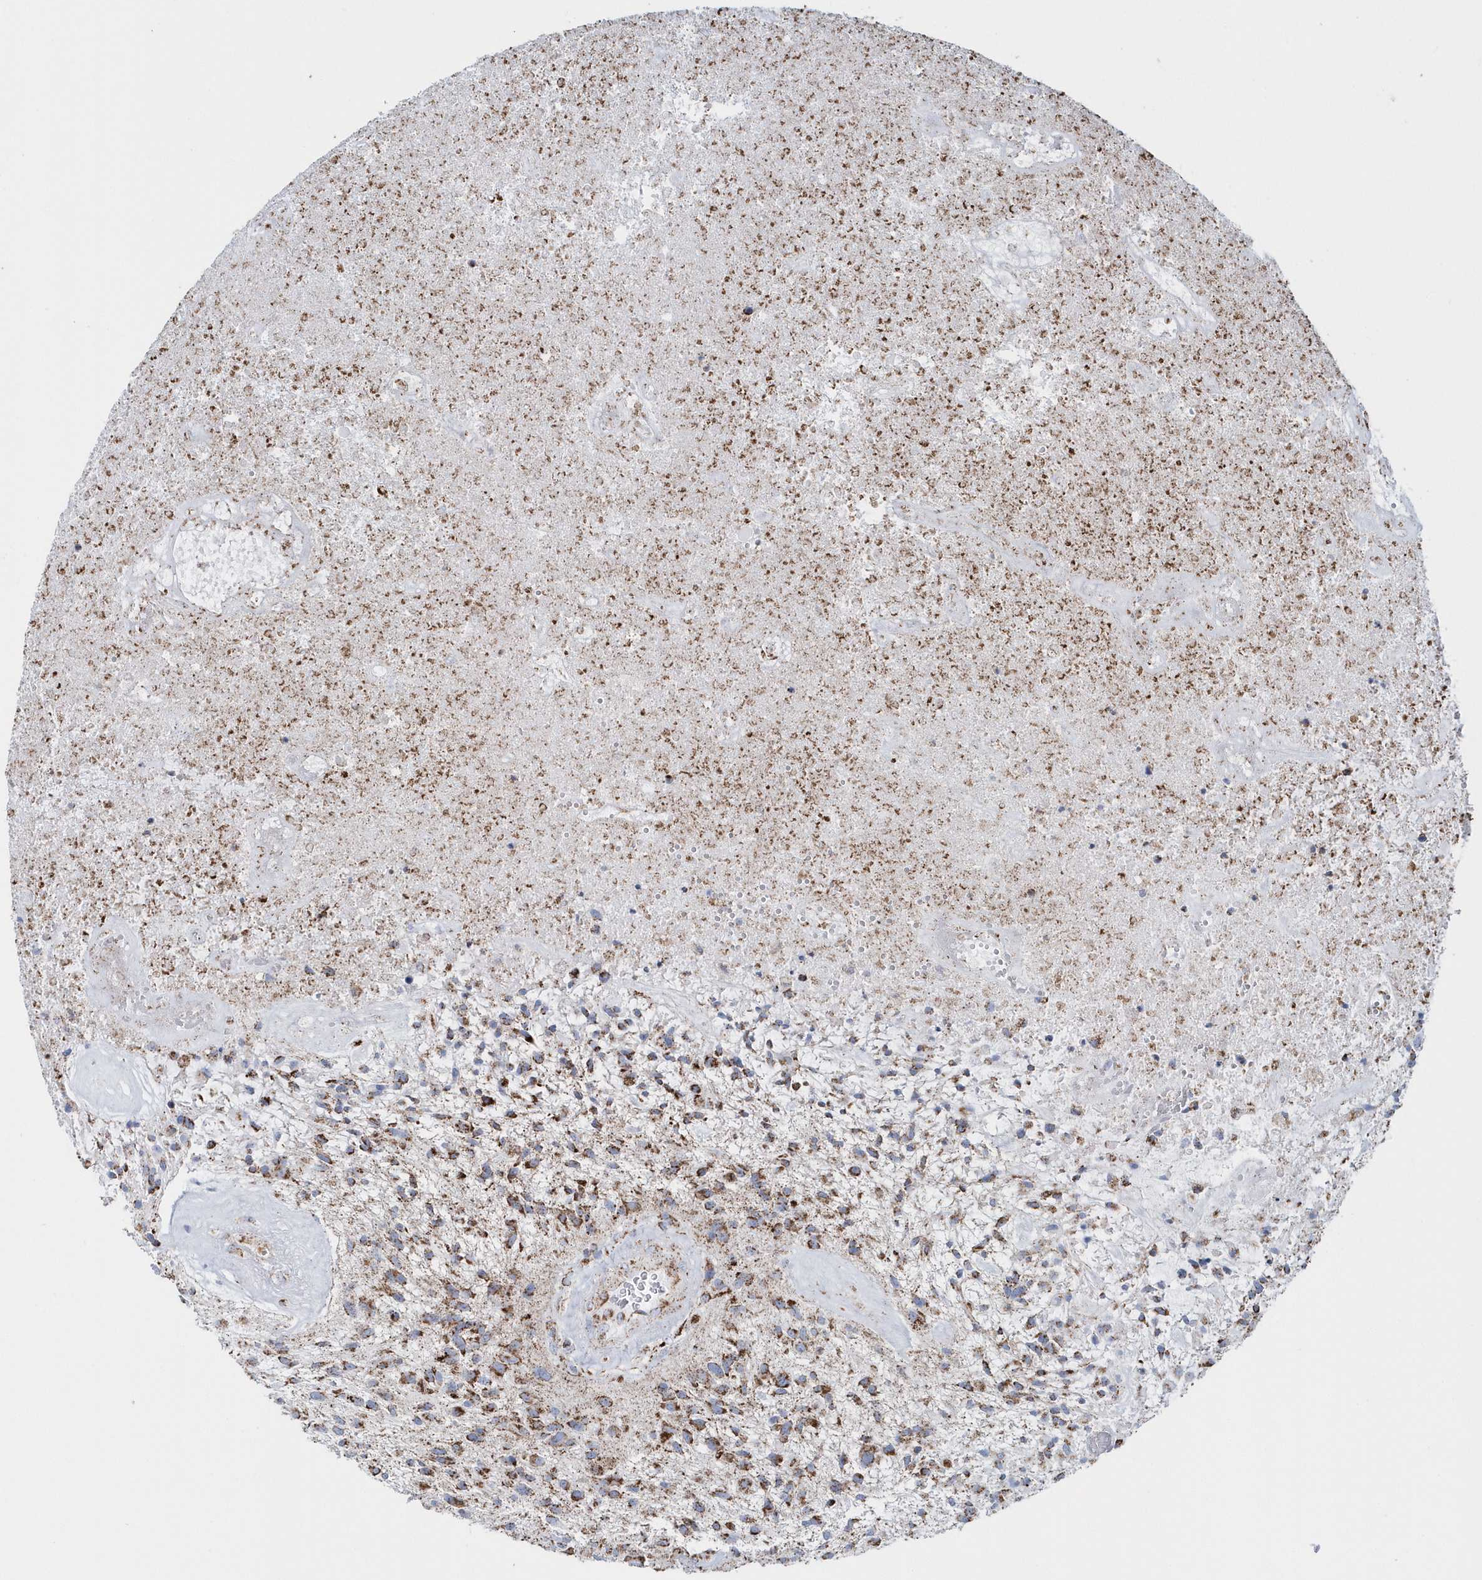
{"staining": {"intensity": "moderate", "quantity": ">75%", "location": "cytoplasmic/membranous"}, "tissue": "glioma", "cell_type": "Tumor cells", "image_type": "cancer", "snomed": [{"axis": "morphology", "description": "Glioma, malignant, High grade"}, {"axis": "topography", "description": "Brain"}], "caption": "Tumor cells display moderate cytoplasmic/membranous expression in about >75% of cells in glioma.", "gene": "TMCO6", "patient": {"sex": "male", "age": 47}}